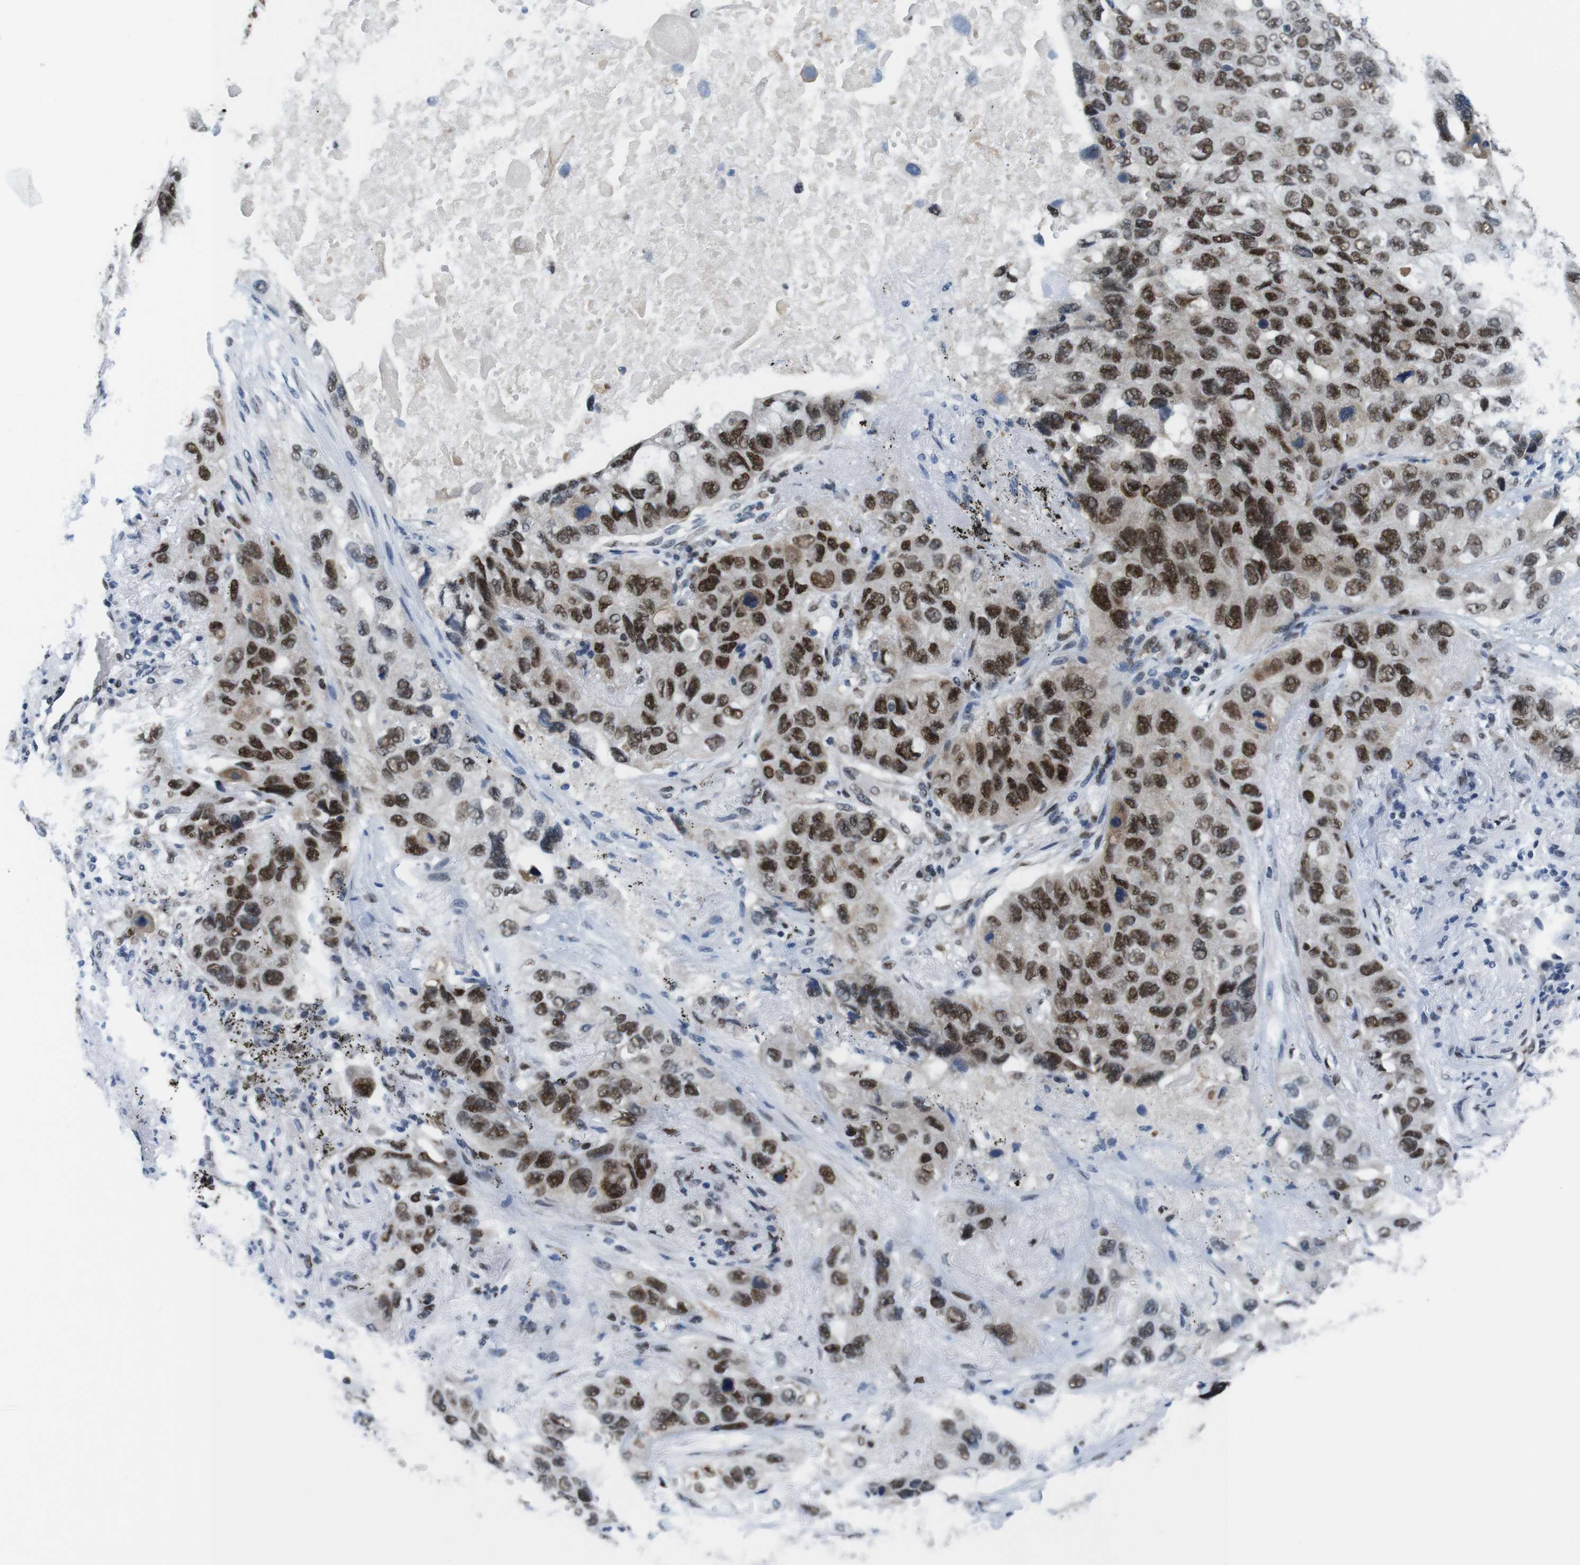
{"staining": {"intensity": "strong", "quantity": ">75%", "location": "nuclear"}, "tissue": "lung cancer", "cell_type": "Tumor cells", "image_type": "cancer", "snomed": [{"axis": "morphology", "description": "Squamous cell carcinoma, NOS"}, {"axis": "topography", "description": "Lung"}], "caption": "This photomicrograph exhibits lung squamous cell carcinoma stained with immunohistochemistry (IHC) to label a protein in brown. The nuclear of tumor cells show strong positivity for the protein. Nuclei are counter-stained blue.", "gene": "PSME3", "patient": {"sex": "female", "age": 73}}